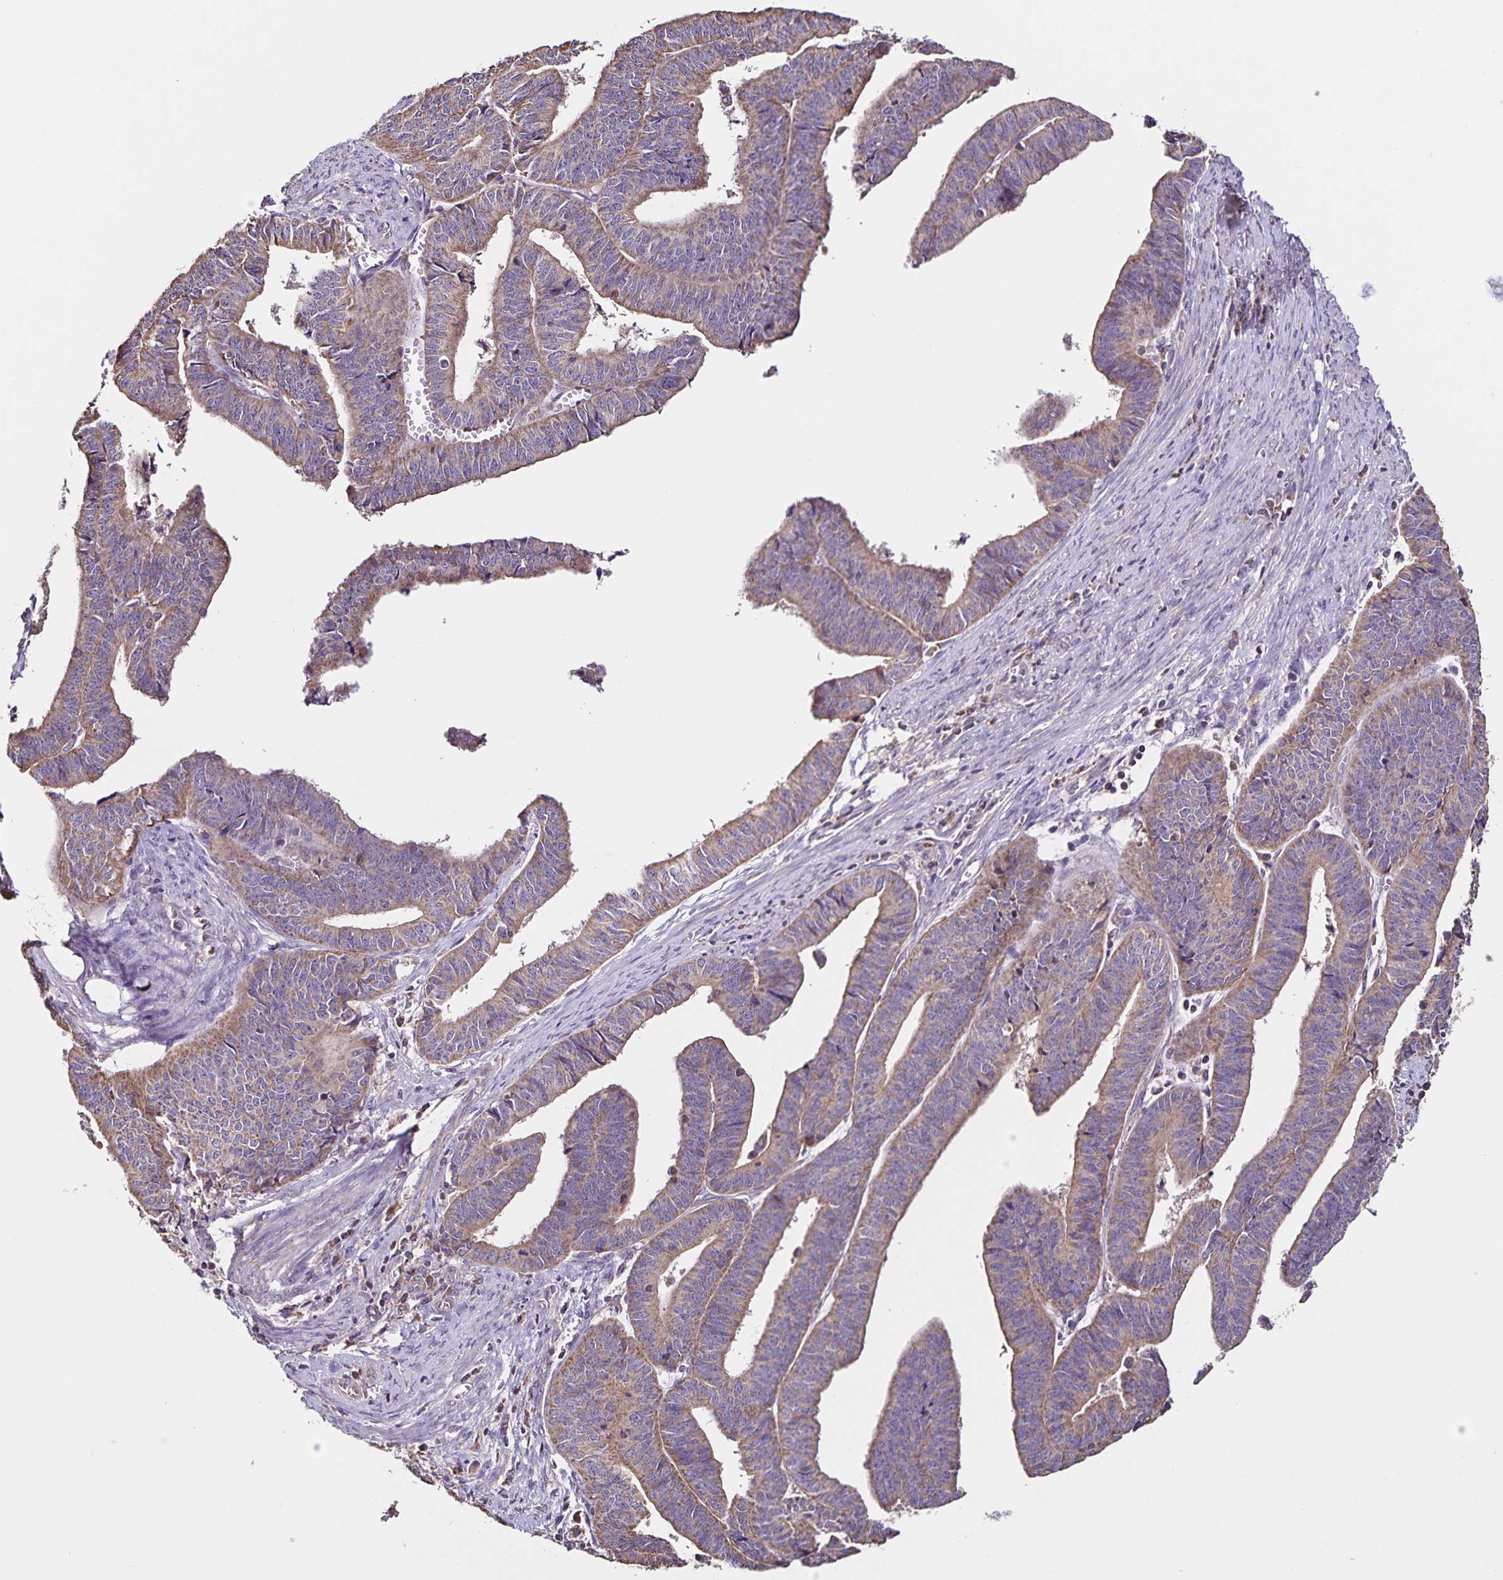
{"staining": {"intensity": "weak", "quantity": ">75%", "location": "cytoplasmic/membranous"}, "tissue": "endometrial cancer", "cell_type": "Tumor cells", "image_type": "cancer", "snomed": [{"axis": "morphology", "description": "Adenocarcinoma, NOS"}, {"axis": "topography", "description": "Endometrium"}], "caption": "A photomicrograph of human endometrial adenocarcinoma stained for a protein demonstrates weak cytoplasmic/membranous brown staining in tumor cells.", "gene": "MAN1A1", "patient": {"sex": "female", "age": 65}}